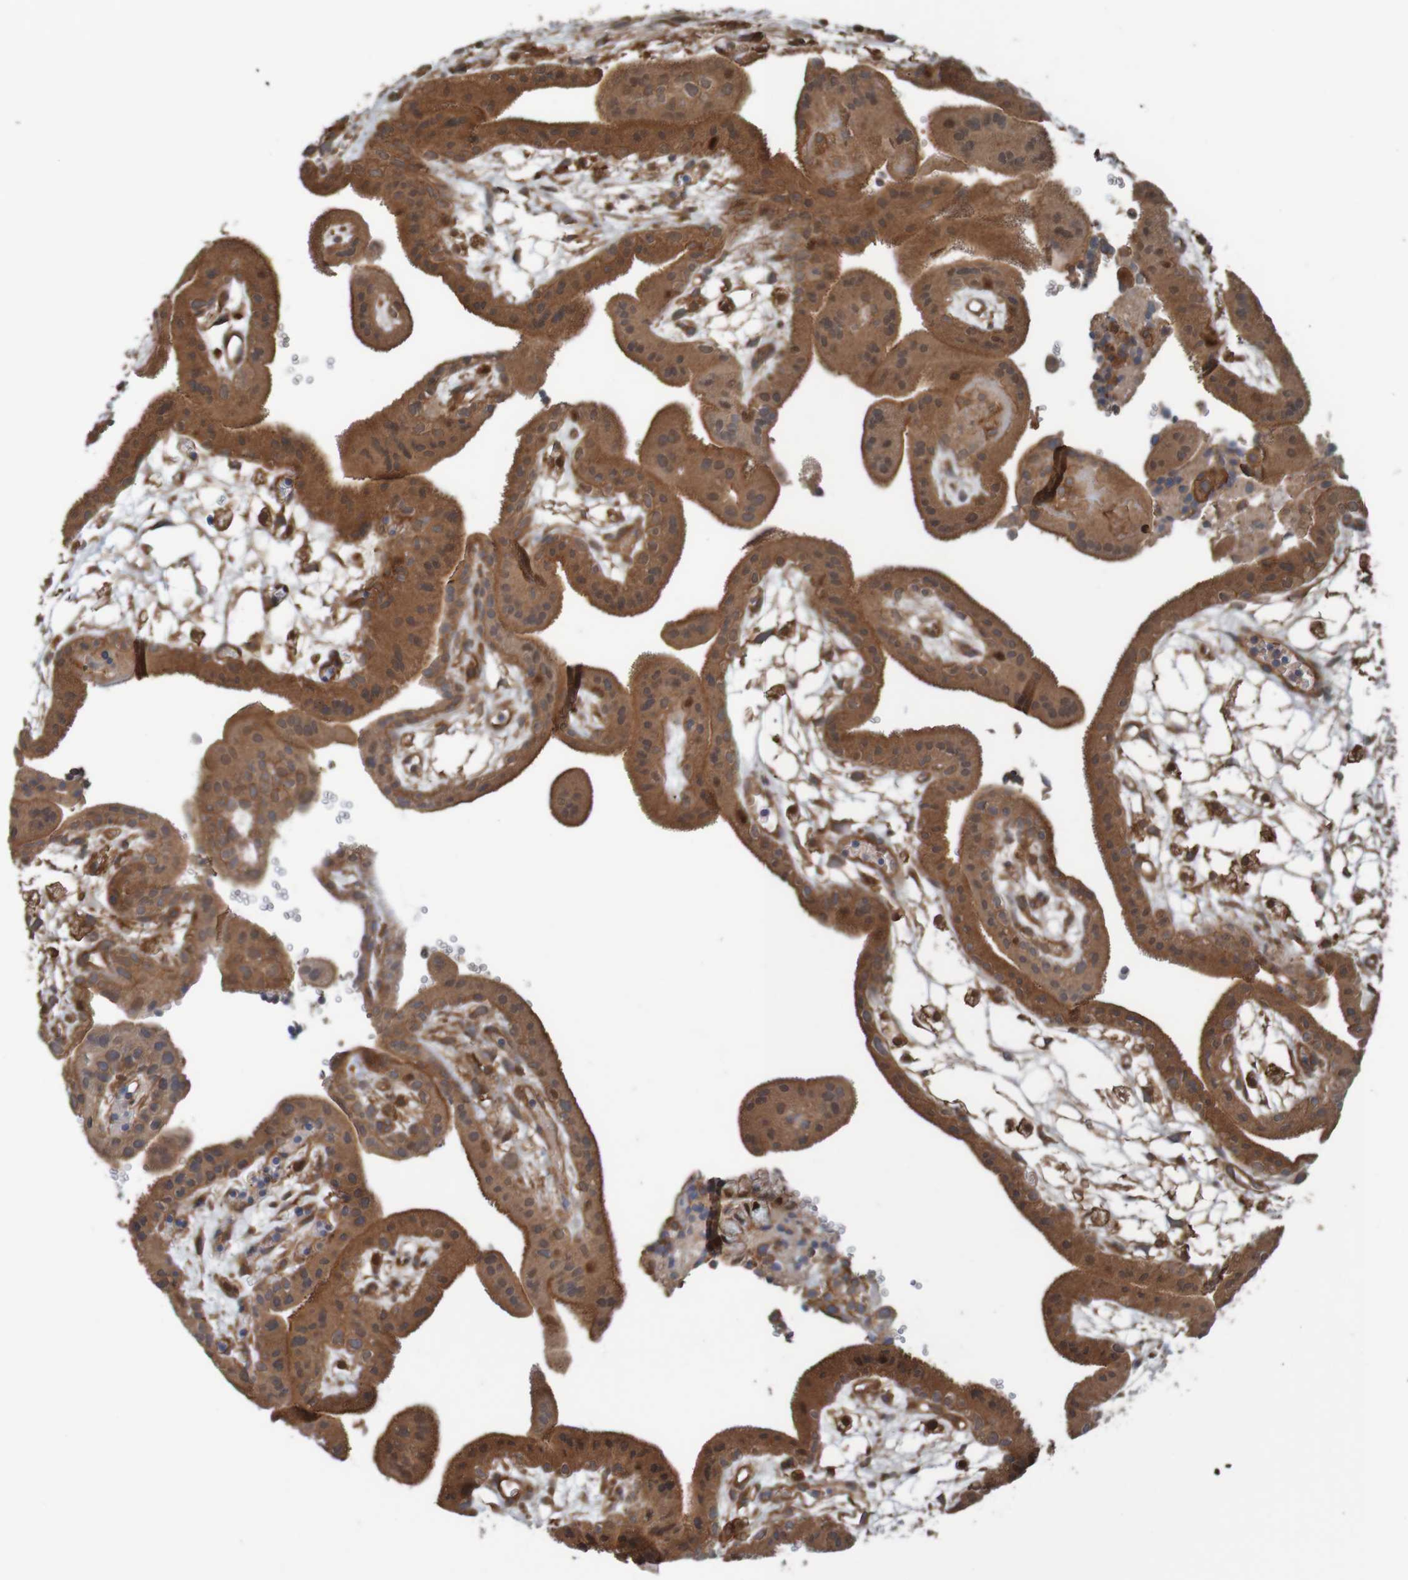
{"staining": {"intensity": "moderate", "quantity": ">75%", "location": "cytoplasmic/membranous"}, "tissue": "placenta", "cell_type": "Decidual cells", "image_type": "normal", "snomed": [{"axis": "morphology", "description": "Normal tissue, NOS"}, {"axis": "topography", "description": "Placenta"}], "caption": "A brown stain shows moderate cytoplasmic/membranous staining of a protein in decidual cells of unremarkable placenta. (Brightfield microscopy of DAB IHC at high magnification).", "gene": "ARHGEF11", "patient": {"sex": "female", "age": 18}}